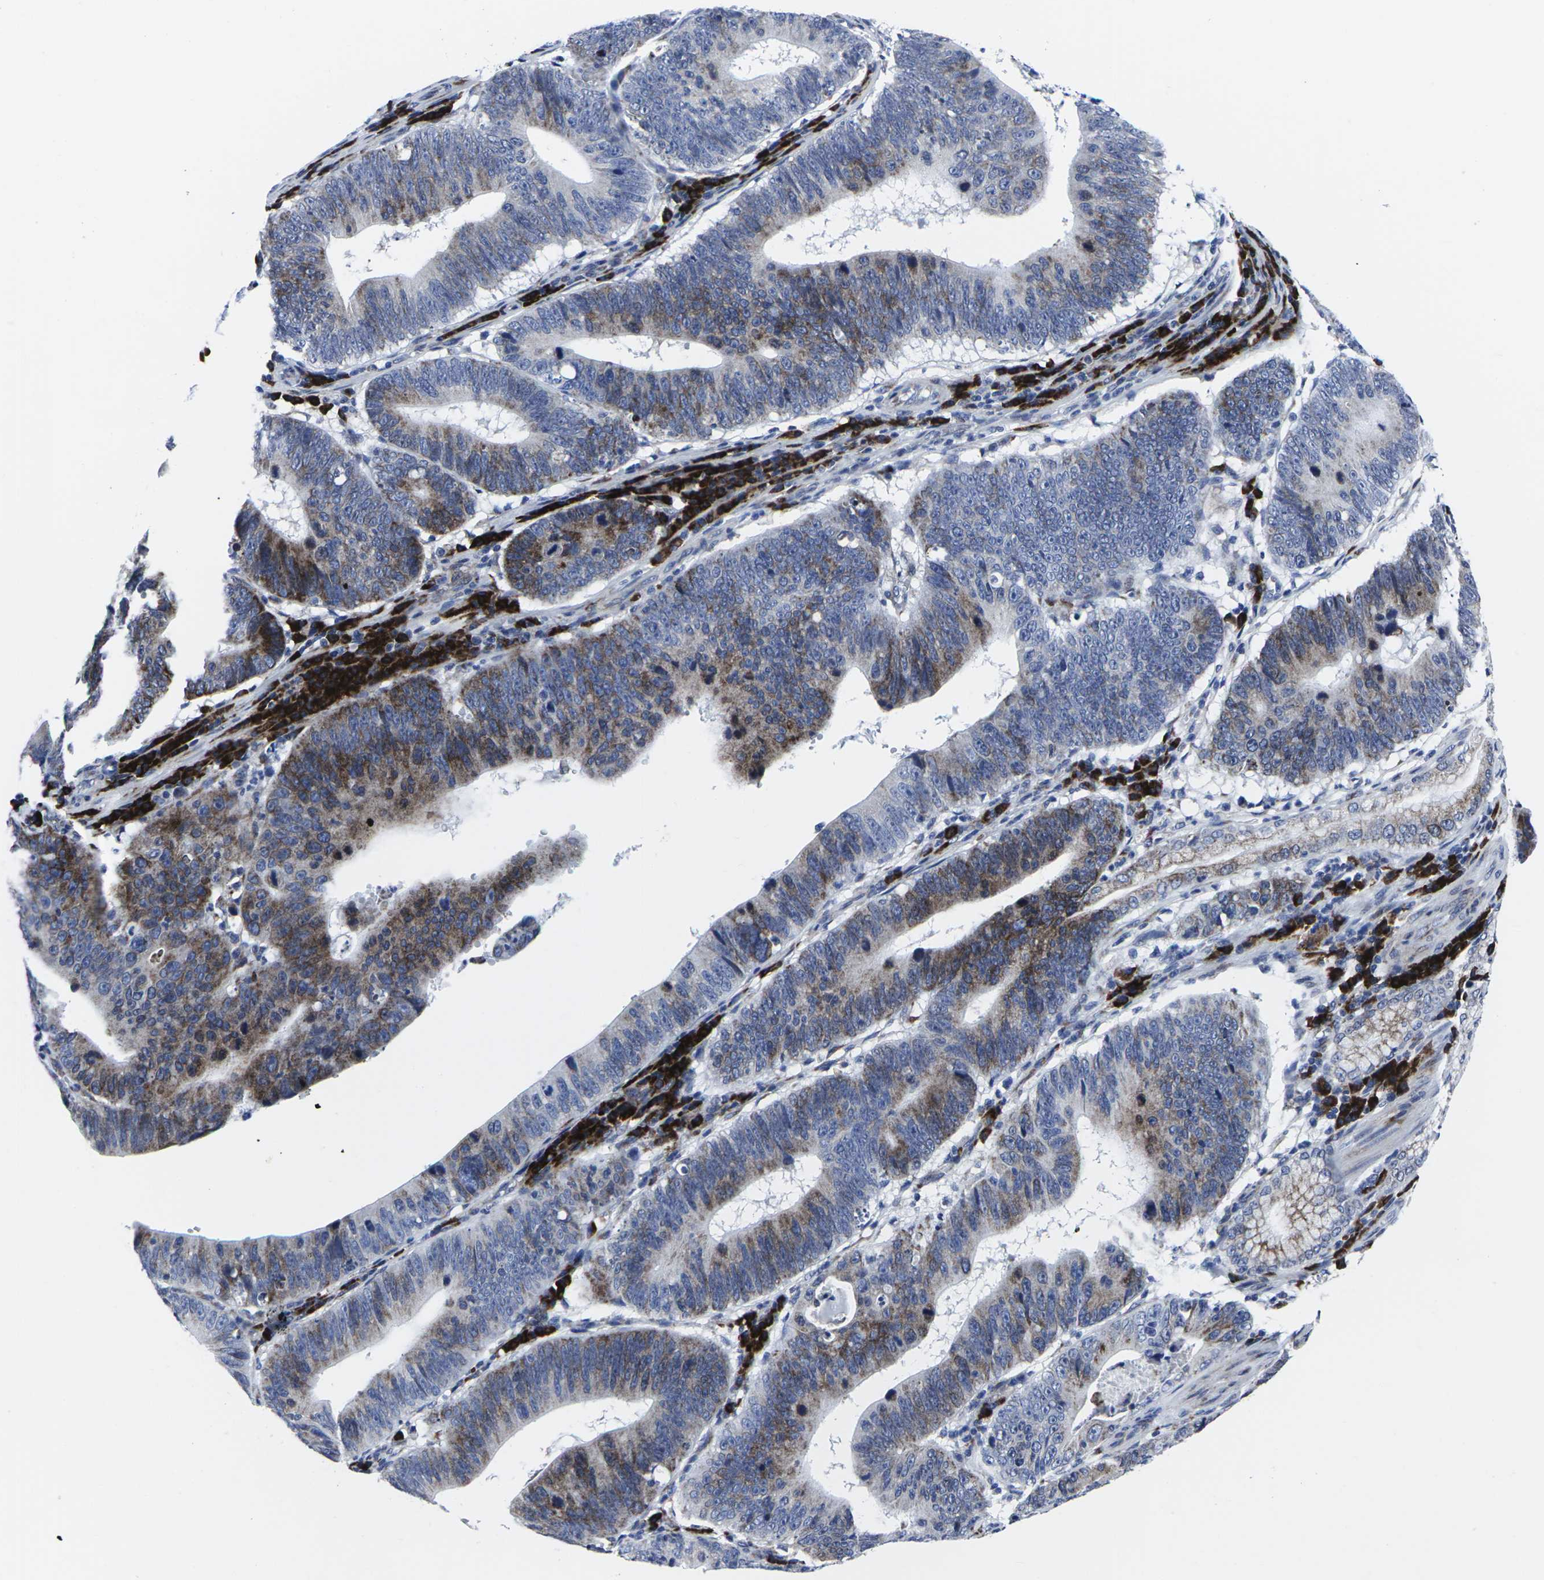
{"staining": {"intensity": "moderate", "quantity": "25%-75%", "location": "cytoplasmic/membranous"}, "tissue": "stomach cancer", "cell_type": "Tumor cells", "image_type": "cancer", "snomed": [{"axis": "morphology", "description": "Adenocarcinoma, NOS"}, {"axis": "topography", "description": "Stomach"}], "caption": "Immunohistochemical staining of human stomach adenocarcinoma reveals moderate cytoplasmic/membranous protein positivity in about 25%-75% of tumor cells.", "gene": "RPN1", "patient": {"sex": "male", "age": 59}}